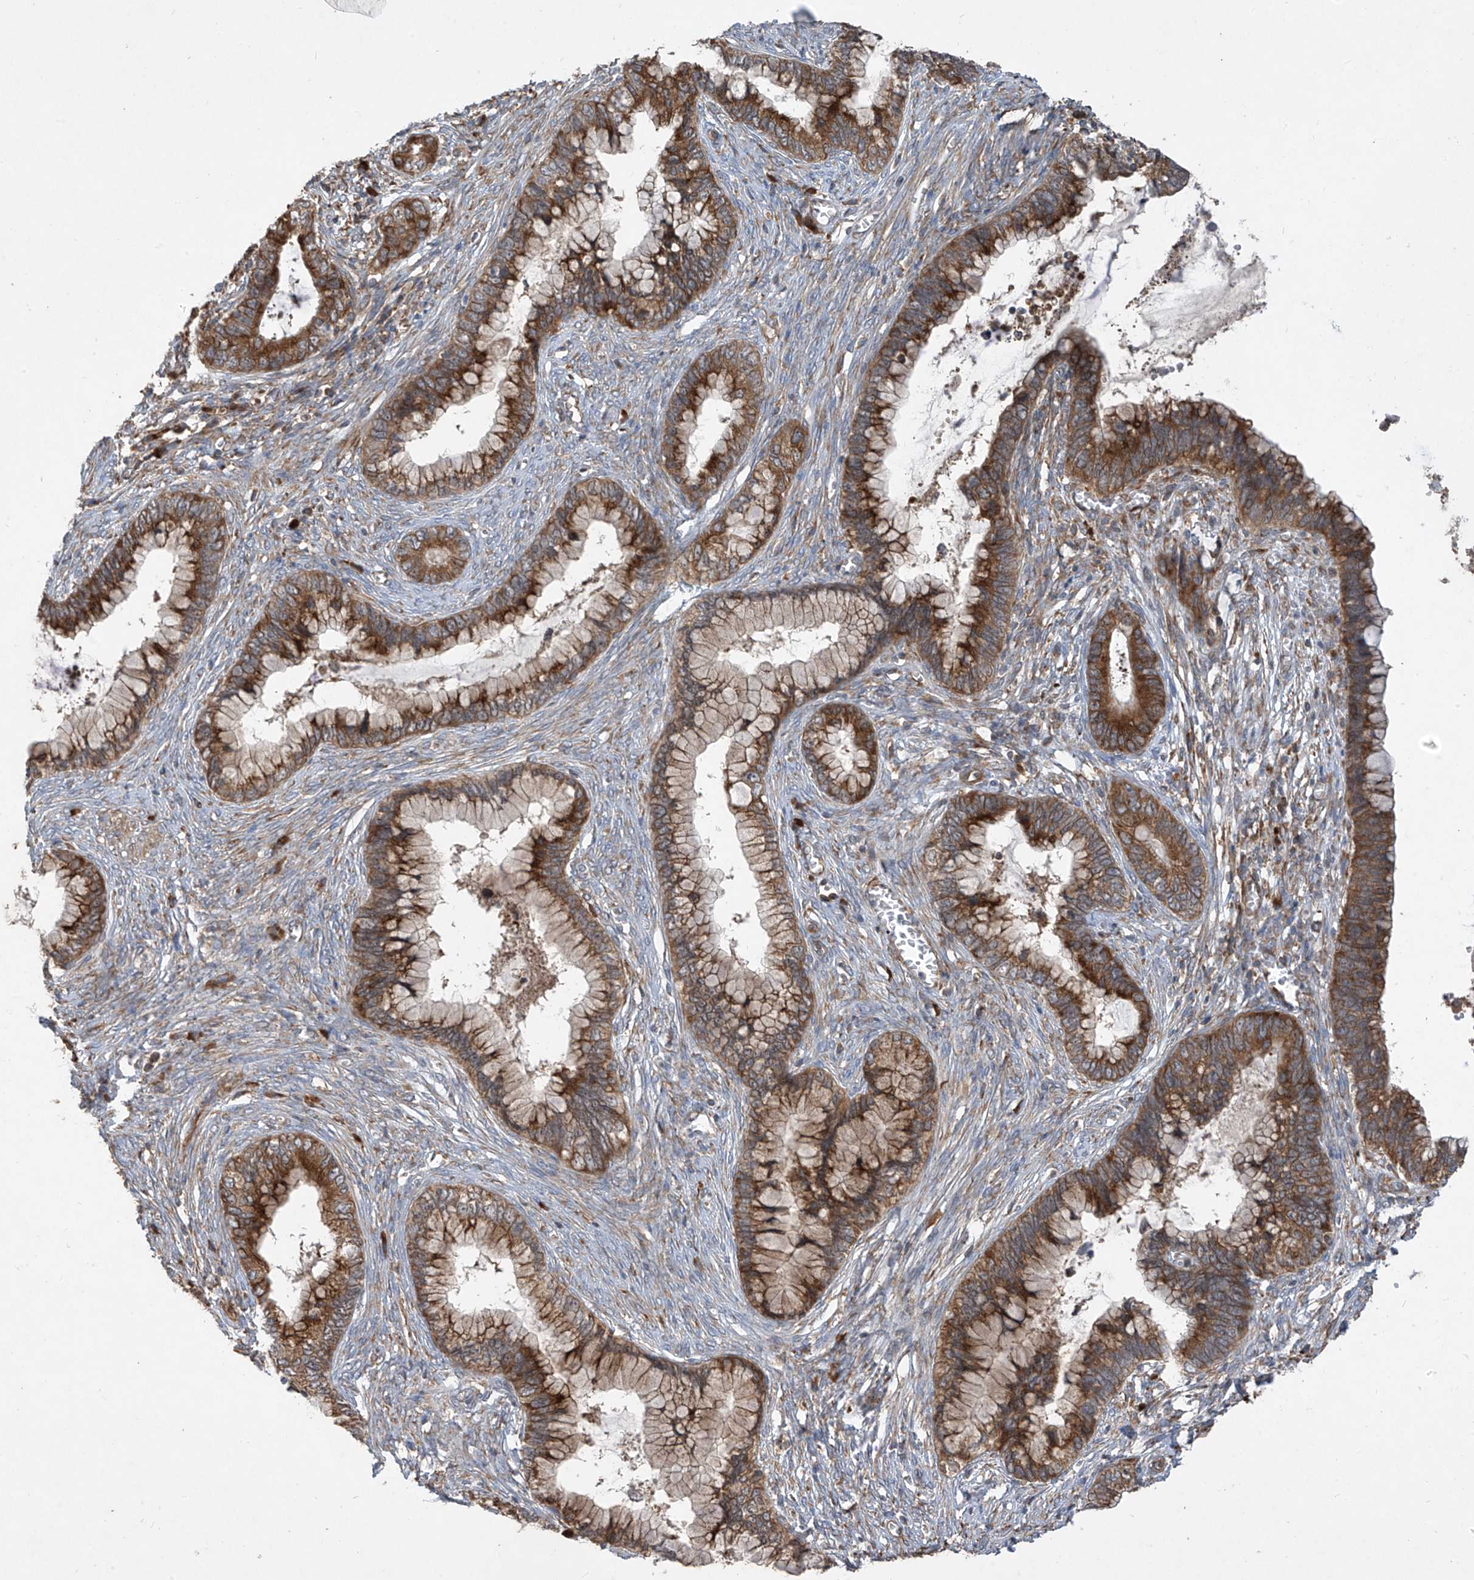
{"staining": {"intensity": "moderate", "quantity": ">75%", "location": "cytoplasmic/membranous"}, "tissue": "cervical cancer", "cell_type": "Tumor cells", "image_type": "cancer", "snomed": [{"axis": "morphology", "description": "Adenocarcinoma, NOS"}, {"axis": "topography", "description": "Cervix"}], "caption": "The histopathology image exhibits a brown stain indicating the presence of a protein in the cytoplasmic/membranous of tumor cells in cervical cancer.", "gene": "RPL34", "patient": {"sex": "female", "age": 44}}